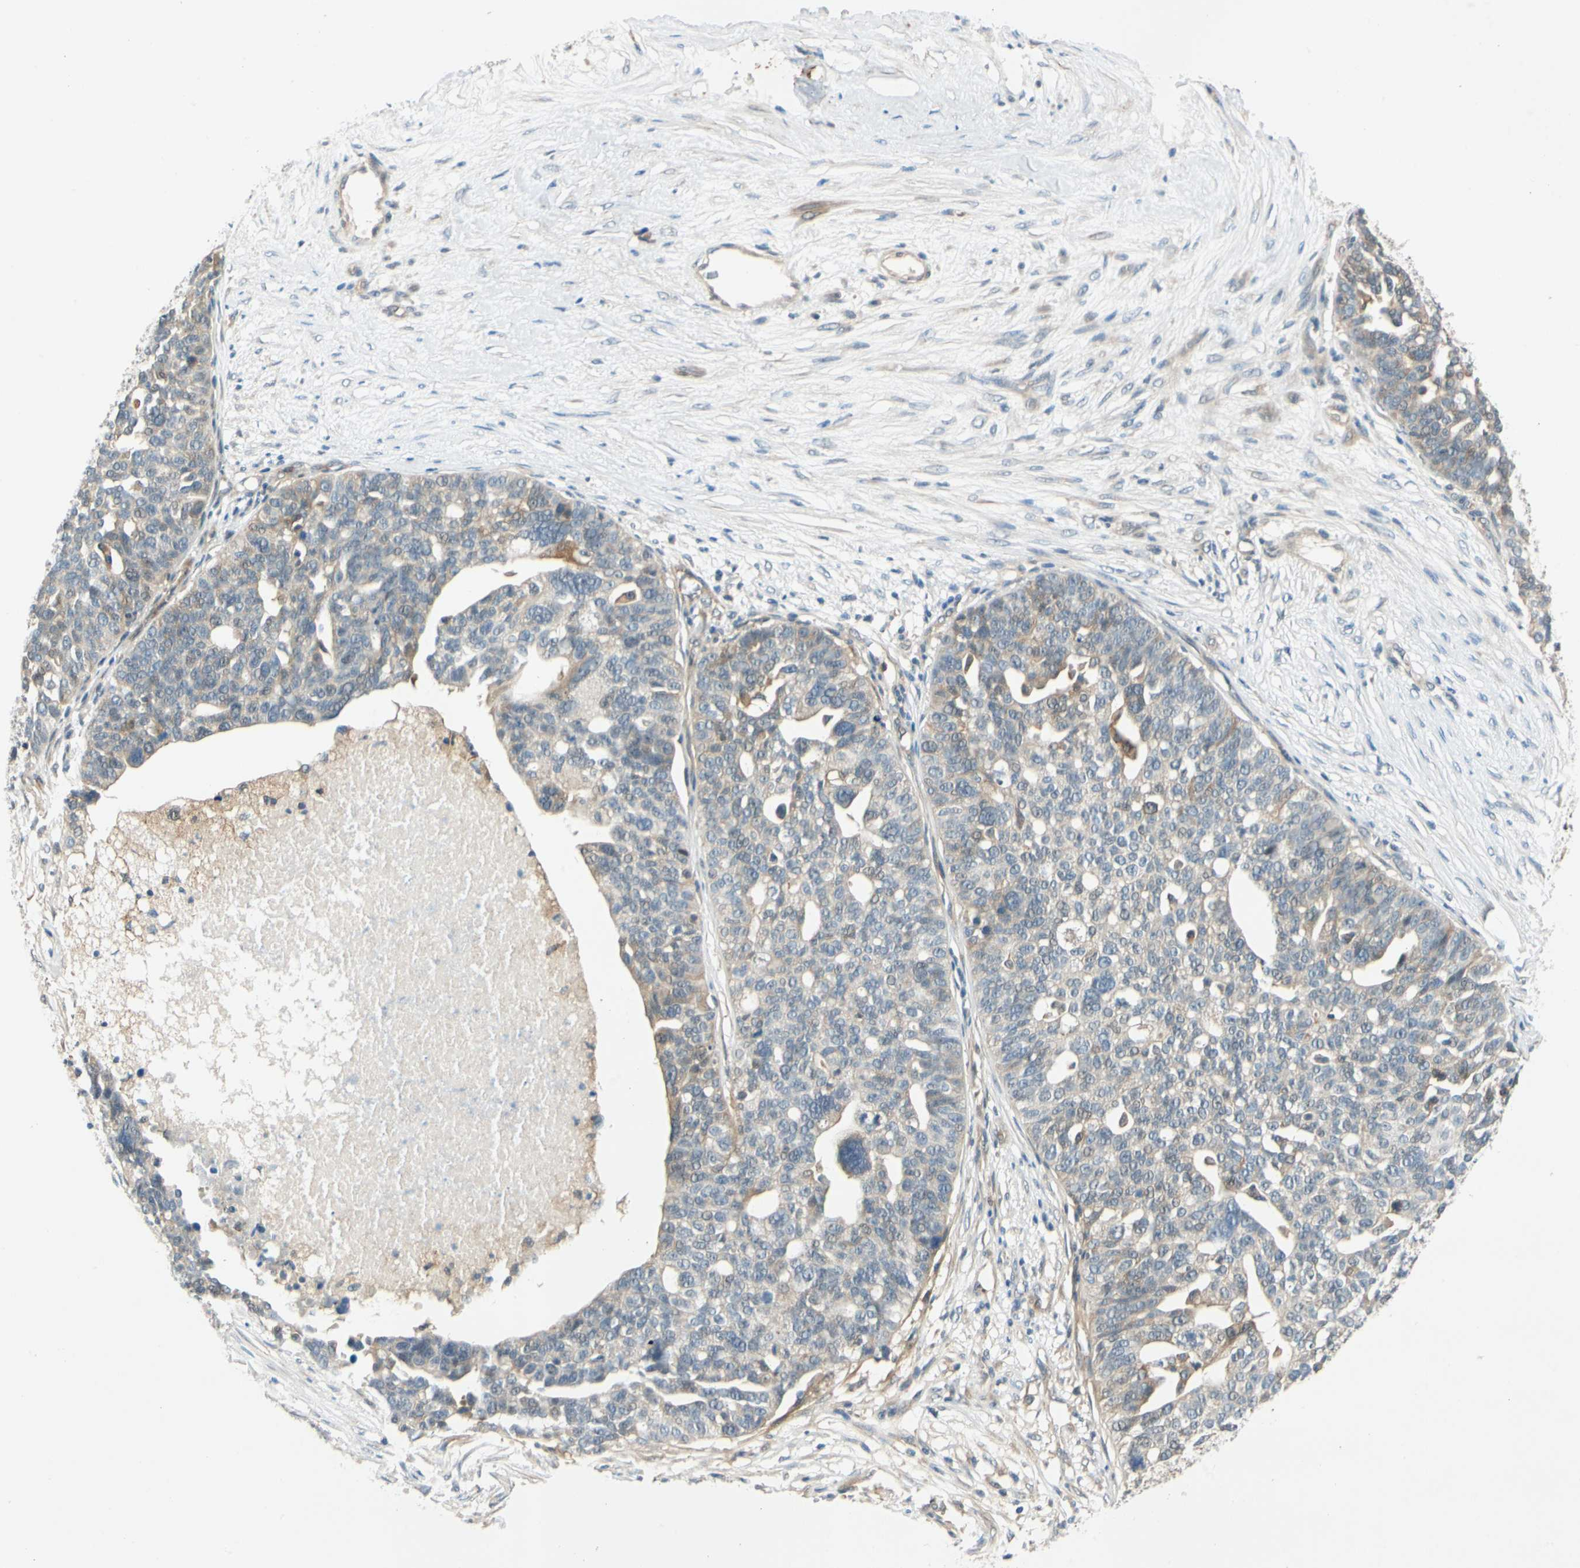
{"staining": {"intensity": "weak", "quantity": "25%-75%", "location": "cytoplasmic/membranous"}, "tissue": "ovarian cancer", "cell_type": "Tumor cells", "image_type": "cancer", "snomed": [{"axis": "morphology", "description": "Cystadenocarcinoma, serous, NOS"}, {"axis": "topography", "description": "Ovary"}], "caption": "Ovarian serous cystadenocarcinoma stained for a protein (brown) displays weak cytoplasmic/membranous positive expression in approximately 25%-75% of tumor cells.", "gene": "WIPI1", "patient": {"sex": "female", "age": 59}}